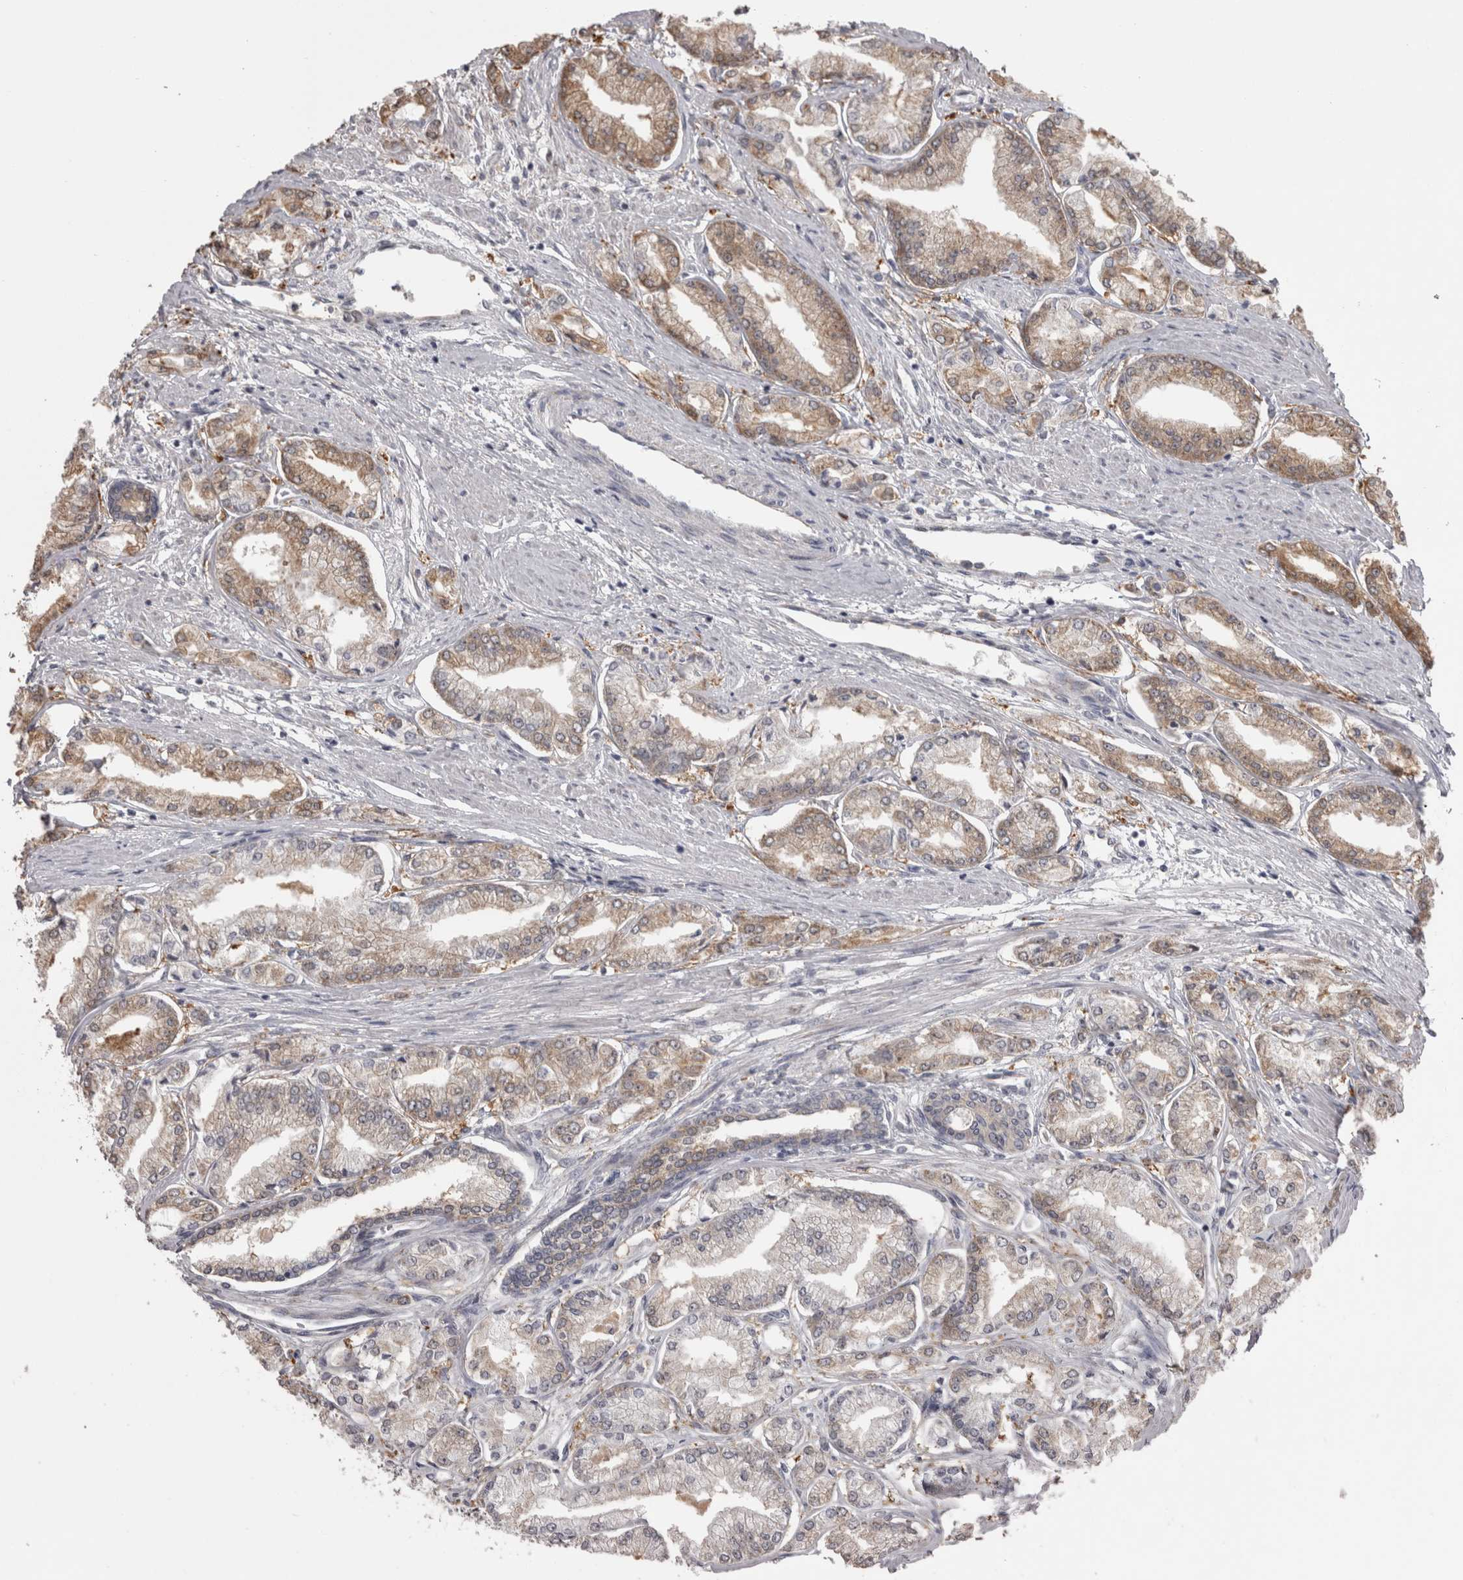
{"staining": {"intensity": "moderate", "quantity": "25%-75%", "location": "cytoplasmic/membranous"}, "tissue": "prostate cancer", "cell_type": "Tumor cells", "image_type": "cancer", "snomed": [{"axis": "morphology", "description": "Adenocarcinoma, Low grade"}, {"axis": "topography", "description": "Prostate"}], "caption": "A micrograph of human adenocarcinoma (low-grade) (prostate) stained for a protein shows moderate cytoplasmic/membranous brown staining in tumor cells.", "gene": "DBT", "patient": {"sex": "male", "age": 52}}